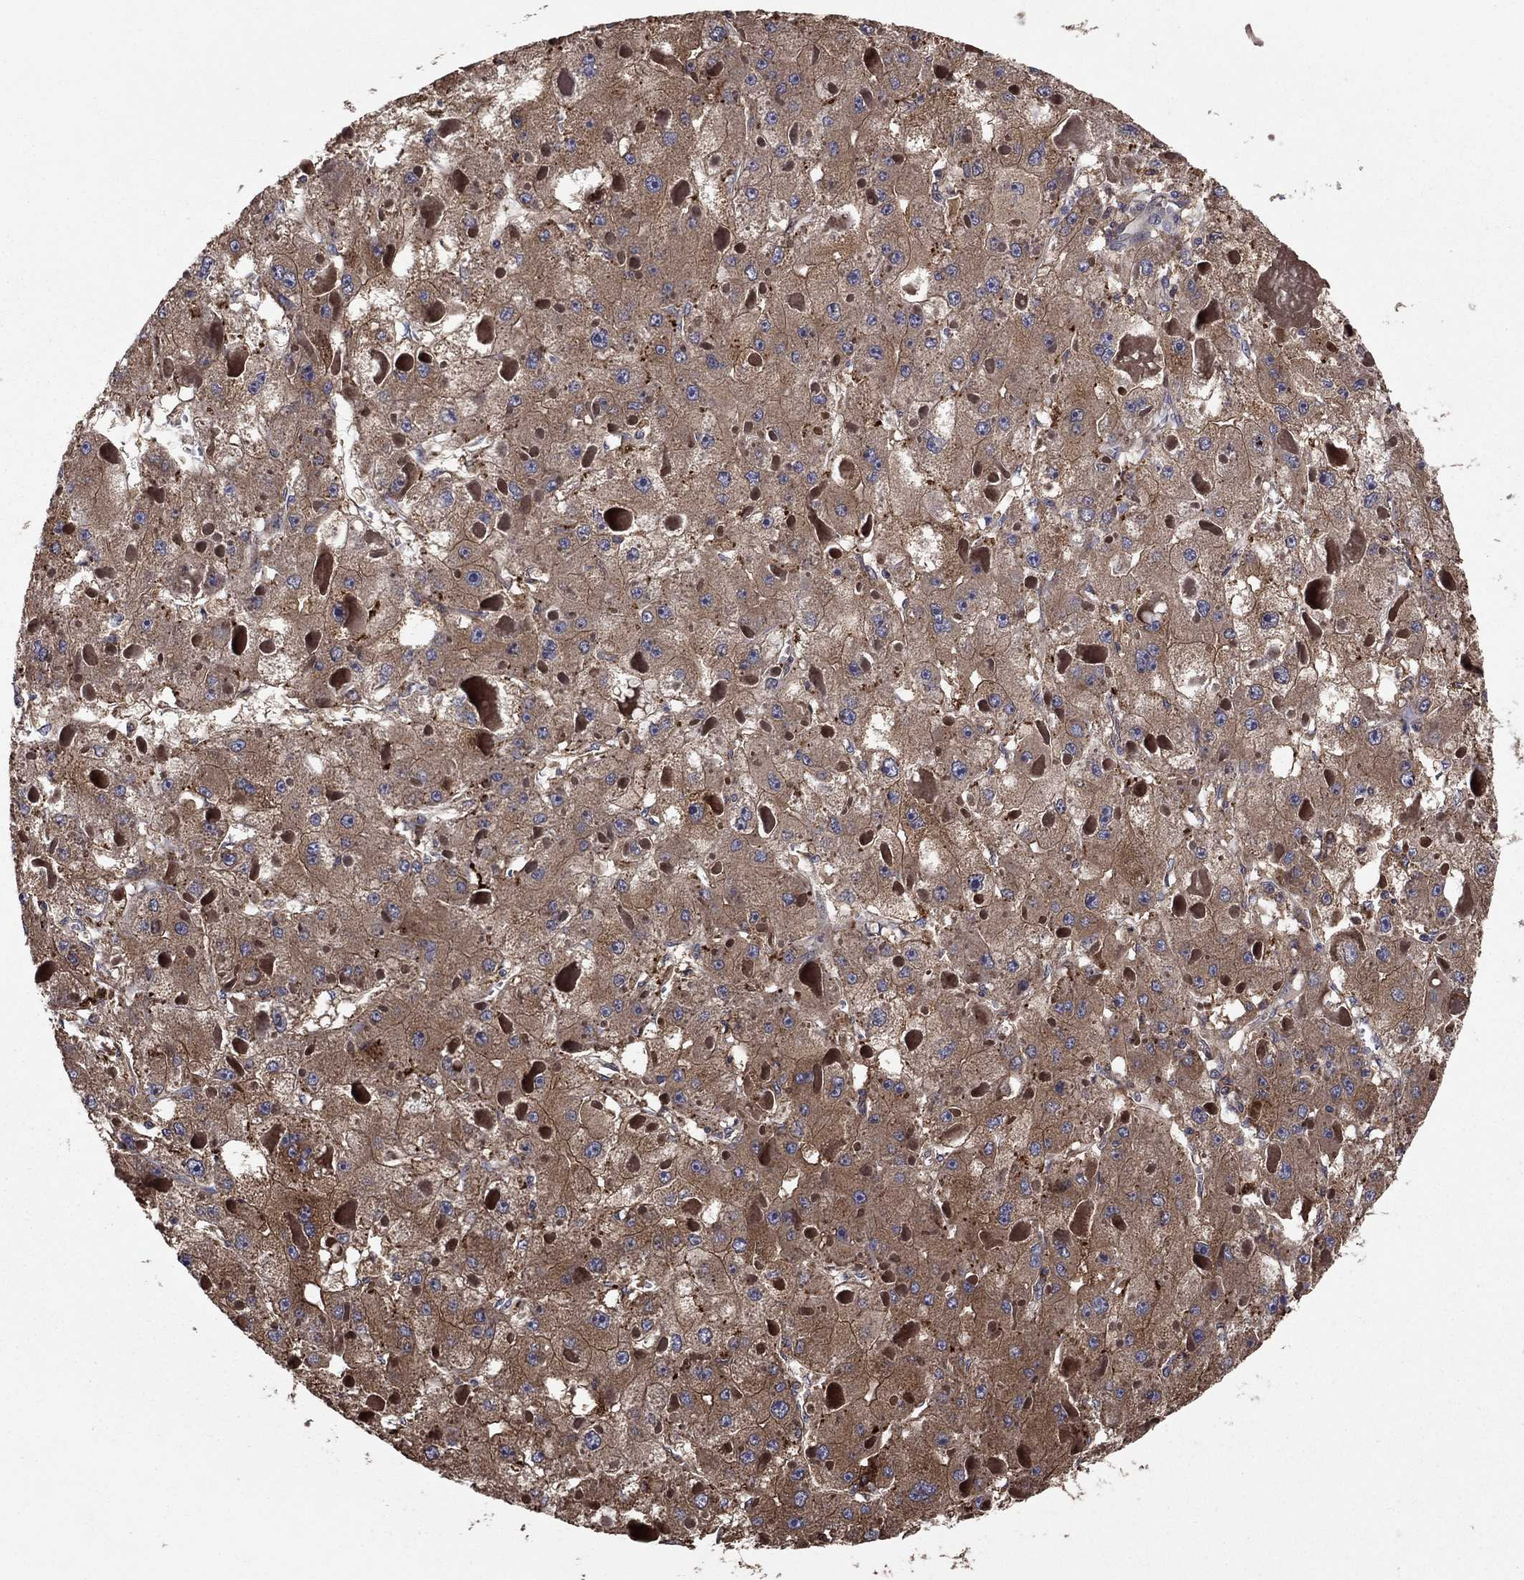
{"staining": {"intensity": "moderate", "quantity": "<25%", "location": "cytoplasmic/membranous"}, "tissue": "liver cancer", "cell_type": "Tumor cells", "image_type": "cancer", "snomed": [{"axis": "morphology", "description": "Carcinoma, Hepatocellular, NOS"}, {"axis": "topography", "description": "Liver"}], "caption": "A micrograph of liver cancer stained for a protein shows moderate cytoplasmic/membranous brown staining in tumor cells. The protein of interest is stained brown, and the nuclei are stained in blue (DAB IHC with brightfield microscopy, high magnification).", "gene": "BABAM2", "patient": {"sex": "female", "age": 73}}